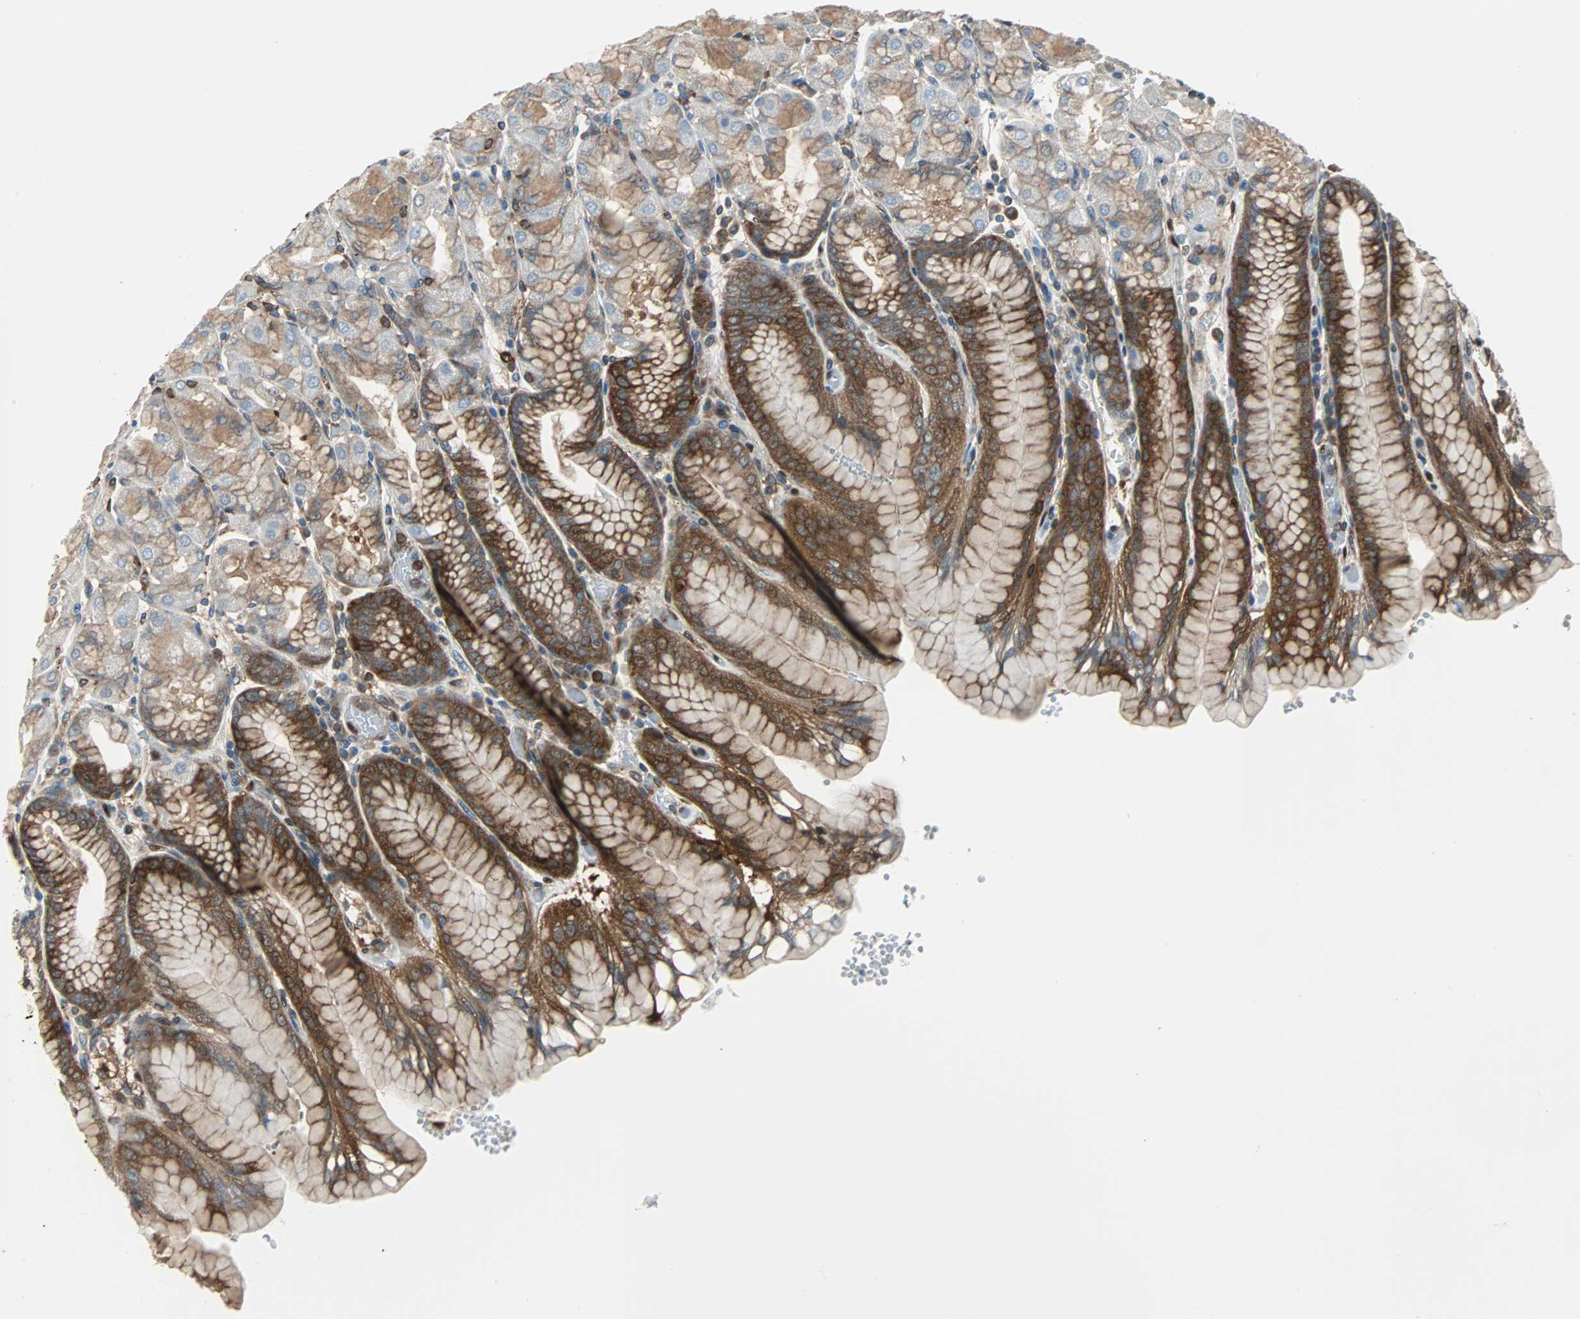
{"staining": {"intensity": "strong", "quantity": "25%-75%", "location": "cytoplasmic/membranous"}, "tissue": "stomach", "cell_type": "Glandular cells", "image_type": "normal", "snomed": [{"axis": "morphology", "description": "Normal tissue, NOS"}, {"axis": "topography", "description": "Stomach, upper"}, {"axis": "topography", "description": "Stomach"}], "caption": "The immunohistochemical stain highlights strong cytoplasmic/membranous expression in glandular cells of normal stomach.", "gene": "RELA", "patient": {"sex": "male", "age": 76}}